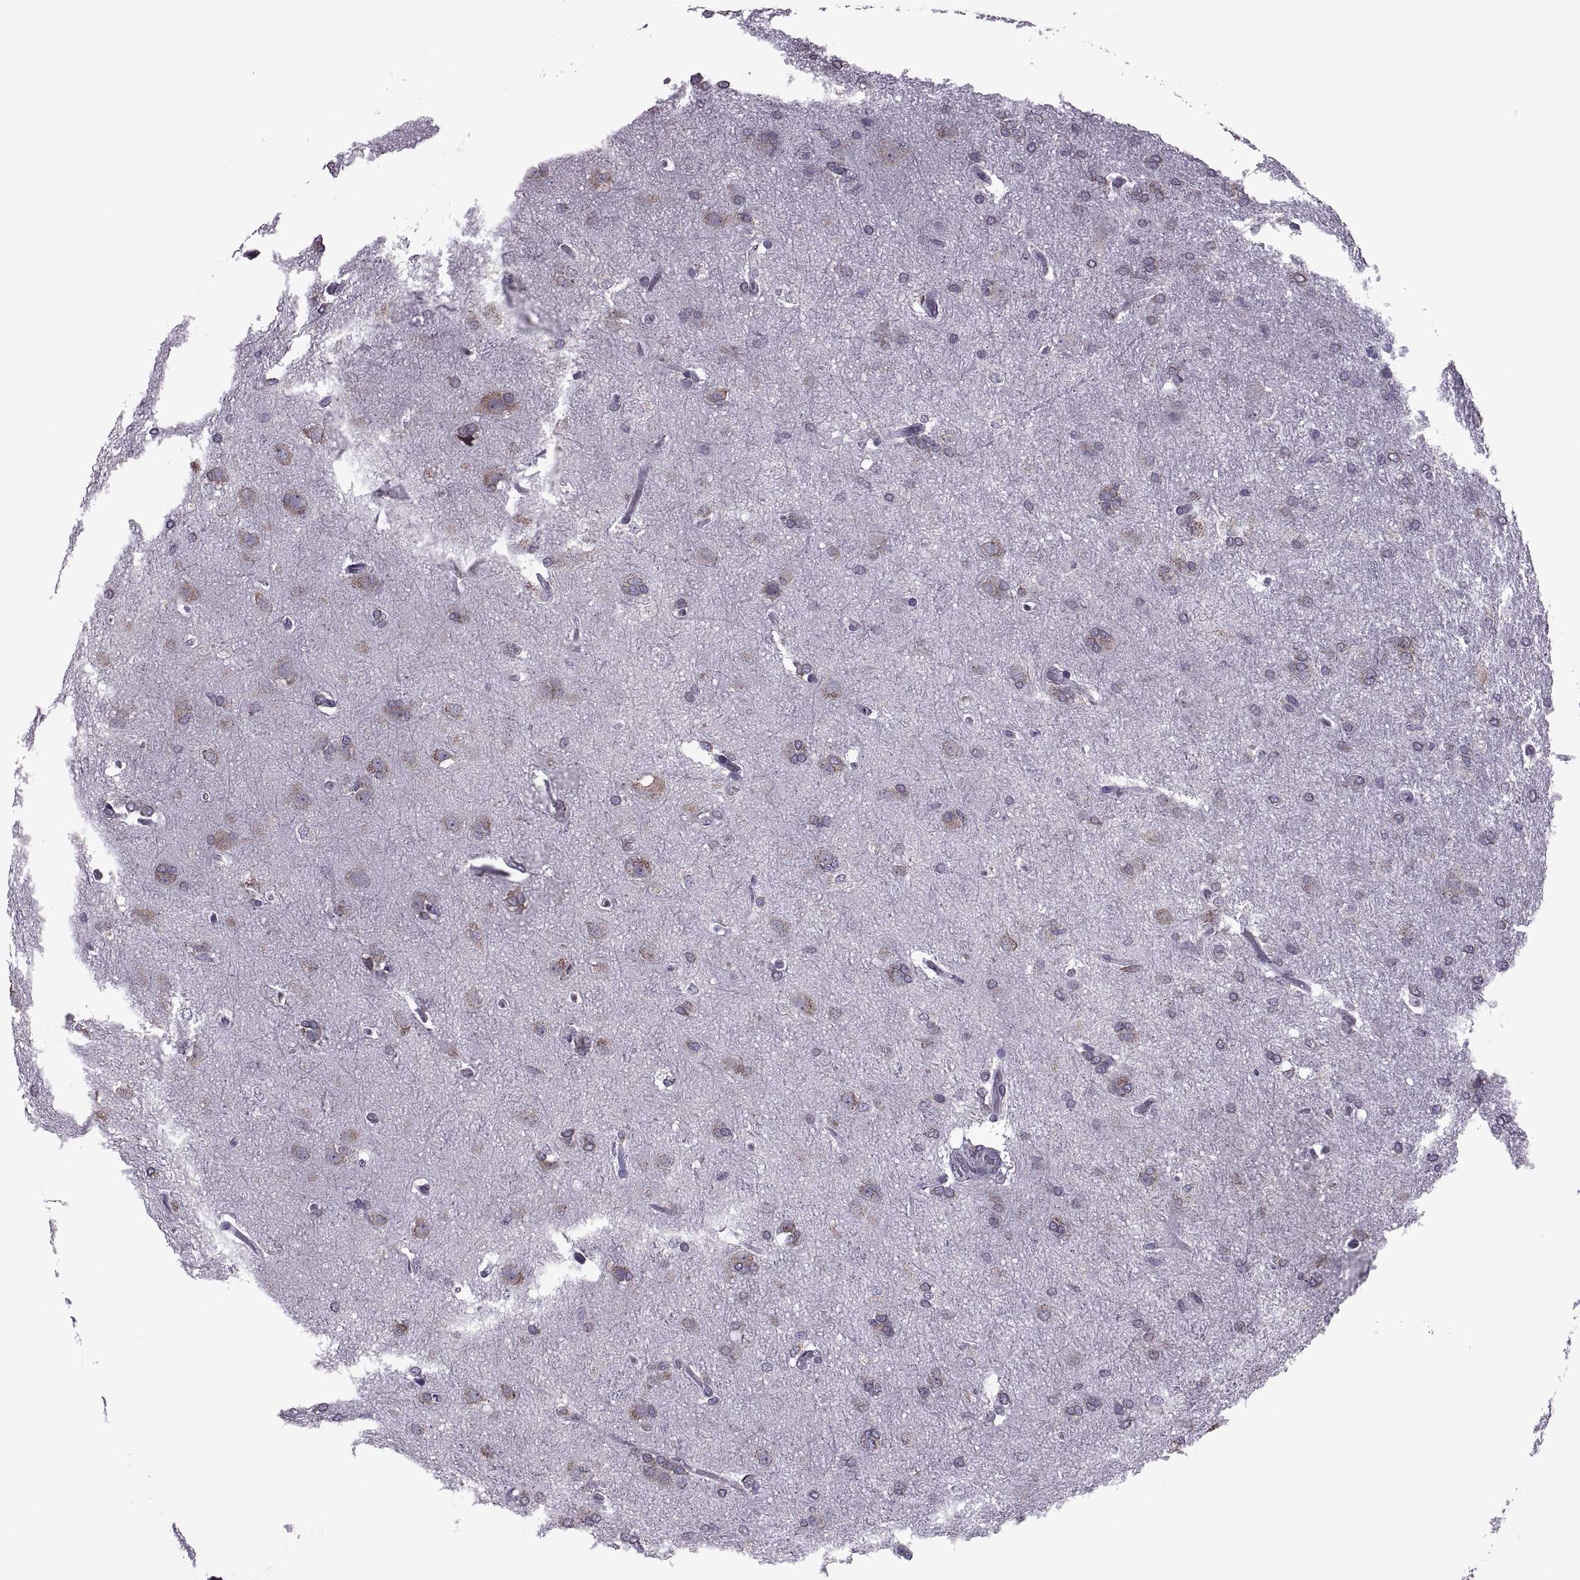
{"staining": {"intensity": "weak", "quantity": "25%-75%", "location": "cytoplasmic/membranous"}, "tissue": "glioma", "cell_type": "Tumor cells", "image_type": "cancer", "snomed": [{"axis": "morphology", "description": "Glioma, malignant, High grade"}, {"axis": "topography", "description": "Brain"}], "caption": "Weak cytoplasmic/membranous protein staining is identified in approximately 25%-75% of tumor cells in malignant glioma (high-grade).", "gene": "PABPC1", "patient": {"sex": "male", "age": 68}}